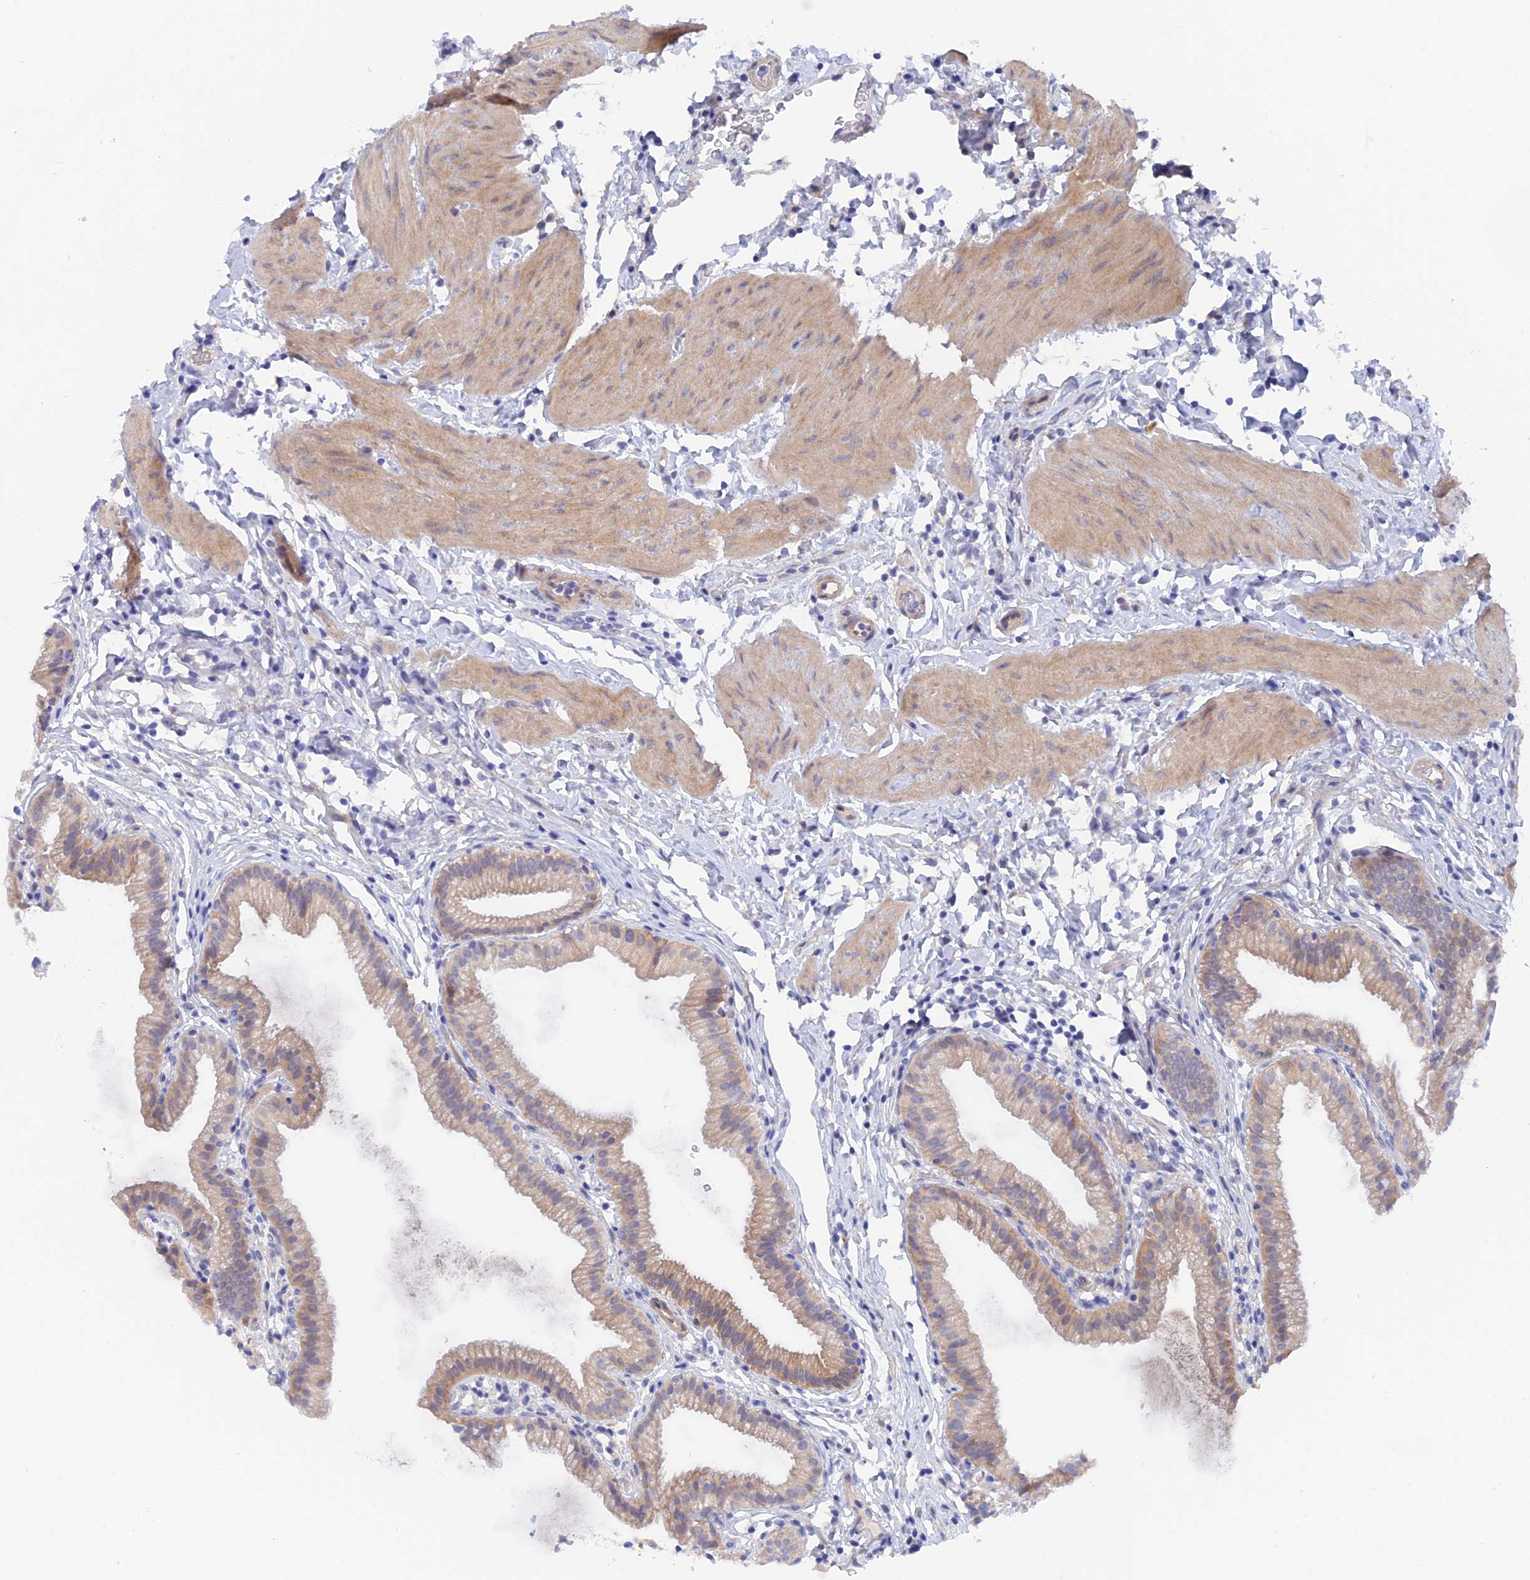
{"staining": {"intensity": "weak", "quantity": "25%-75%", "location": "cytoplasmic/membranous"}, "tissue": "gallbladder", "cell_type": "Glandular cells", "image_type": "normal", "snomed": [{"axis": "morphology", "description": "Normal tissue, NOS"}, {"axis": "topography", "description": "Gallbladder"}], "caption": "Immunohistochemical staining of benign gallbladder shows low levels of weak cytoplasmic/membranous staining in approximately 25%-75% of glandular cells. (DAB (3,3'-diaminobenzidine) IHC with brightfield microscopy, high magnification).", "gene": "DACT3", "patient": {"sex": "female", "age": 46}}